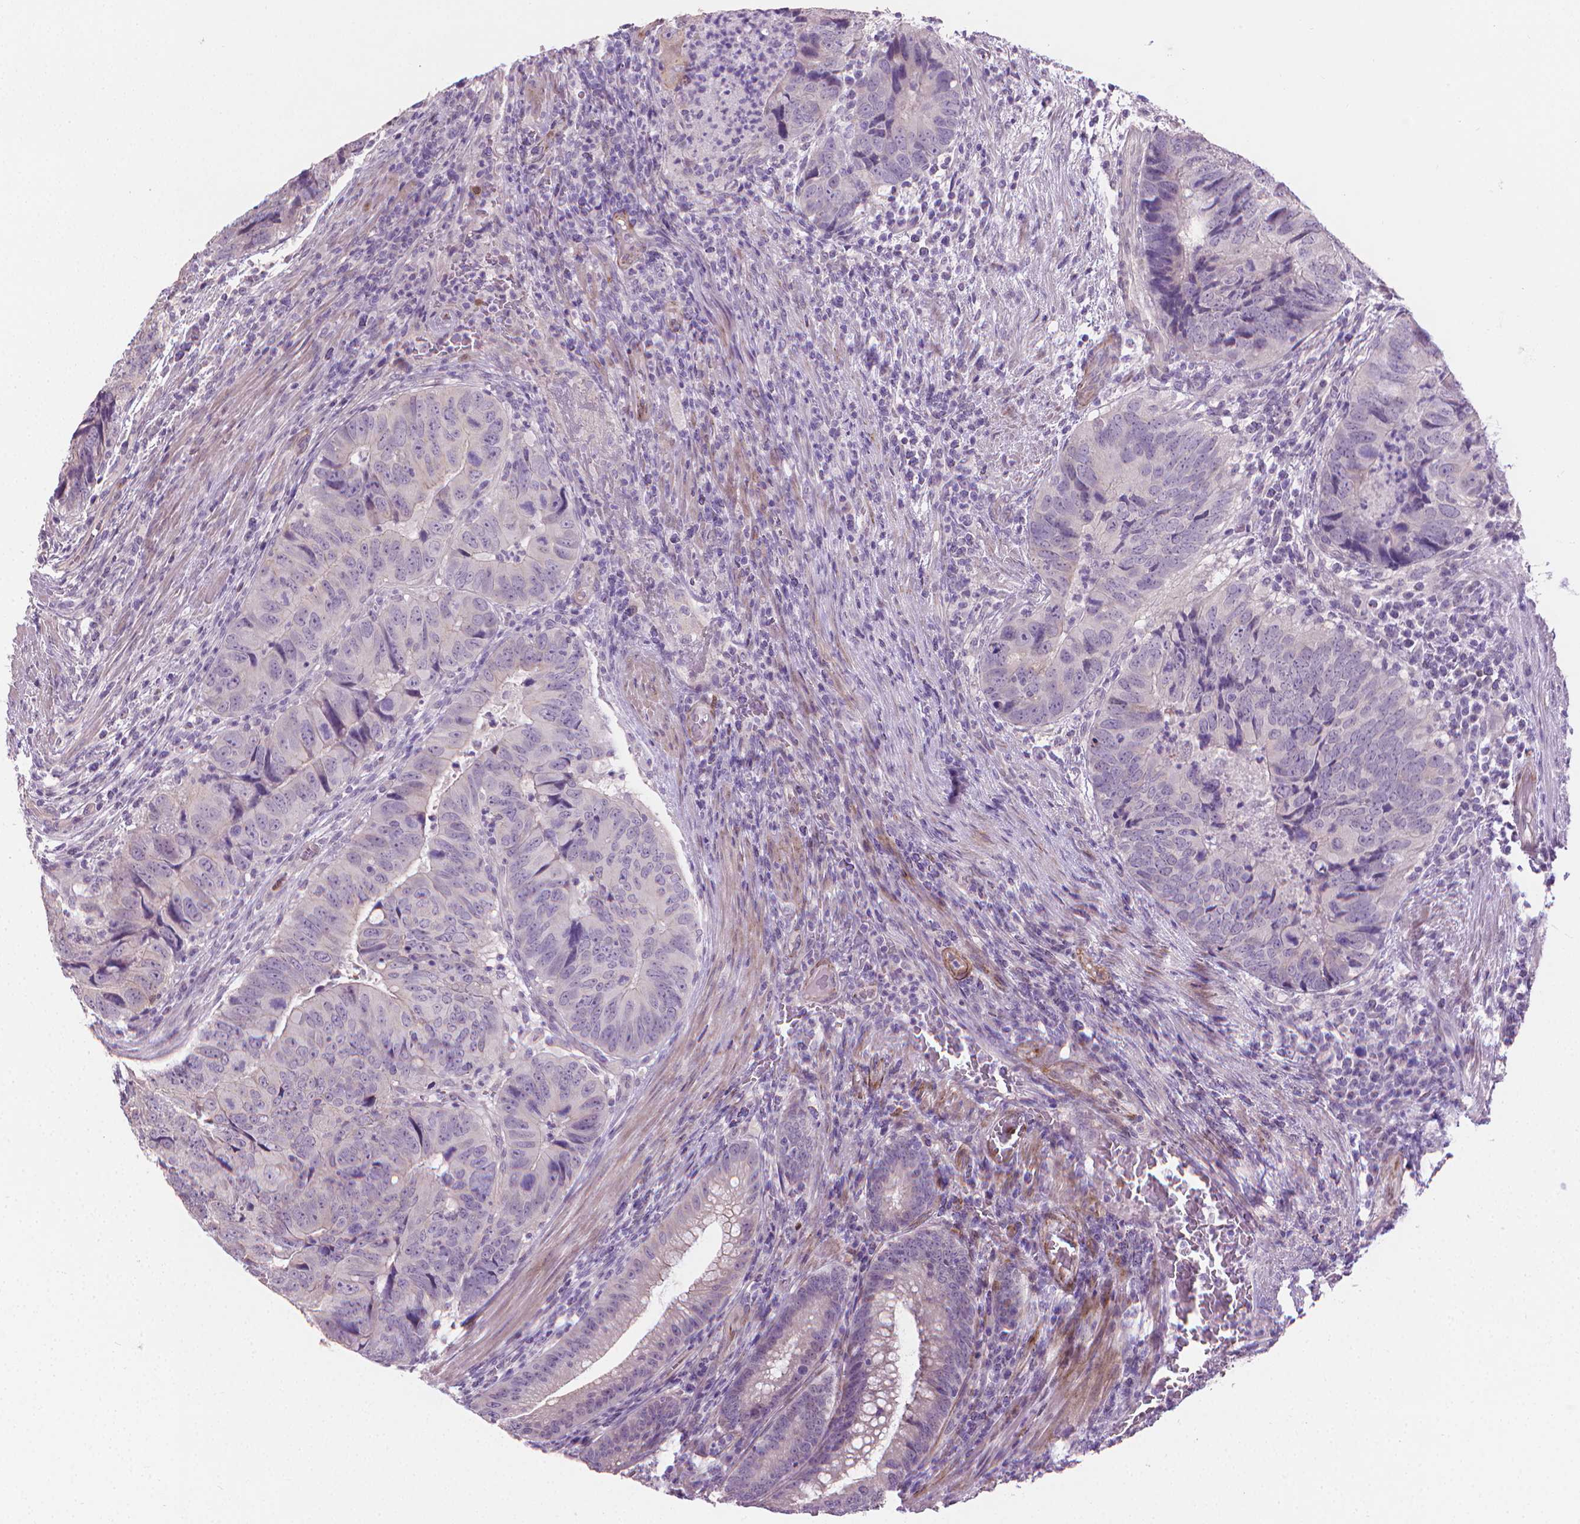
{"staining": {"intensity": "negative", "quantity": "none", "location": "none"}, "tissue": "colorectal cancer", "cell_type": "Tumor cells", "image_type": "cancer", "snomed": [{"axis": "morphology", "description": "Adenocarcinoma, NOS"}, {"axis": "topography", "description": "Colon"}], "caption": "Photomicrograph shows no significant protein positivity in tumor cells of colorectal adenocarcinoma.", "gene": "GSDMA", "patient": {"sex": "male", "age": 79}}